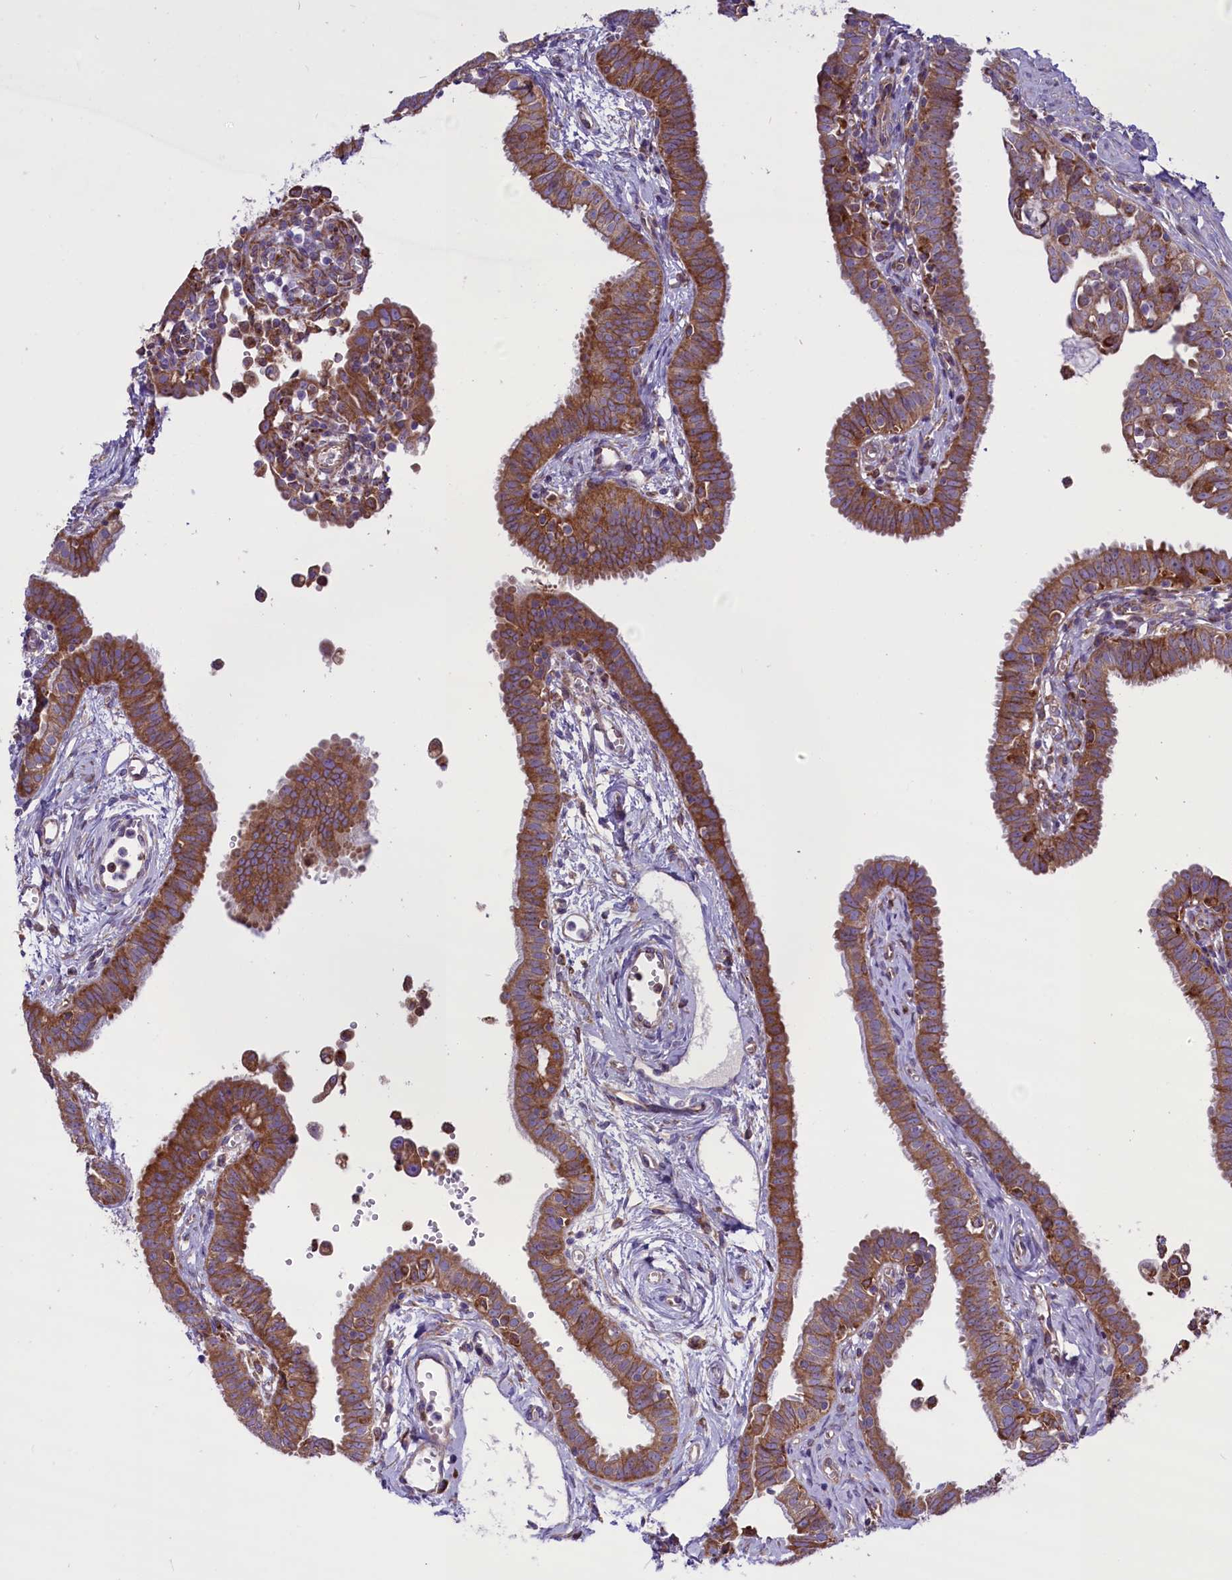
{"staining": {"intensity": "strong", "quantity": ">75%", "location": "cytoplasmic/membranous"}, "tissue": "fallopian tube", "cell_type": "Glandular cells", "image_type": "normal", "snomed": [{"axis": "morphology", "description": "Normal tissue, NOS"}, {"axis": "morphology", "description": "Carcinoma, NOS"}, {"axis": "topography", "description": "Fallopian tube"}, {"axis": "topography", "description": "Ovary"}], "caption": "An immunohistochemistry image of benign tissue is shown. Protein staining in brown labels strong cytoplasmic/membranous positivity in fallopian tube within glandular cells. (brown staining indicates protein expression, while blue staining denotes nuclei).", "gene": "PTPRU", "patient": {"sex": "female", "age": 59}}